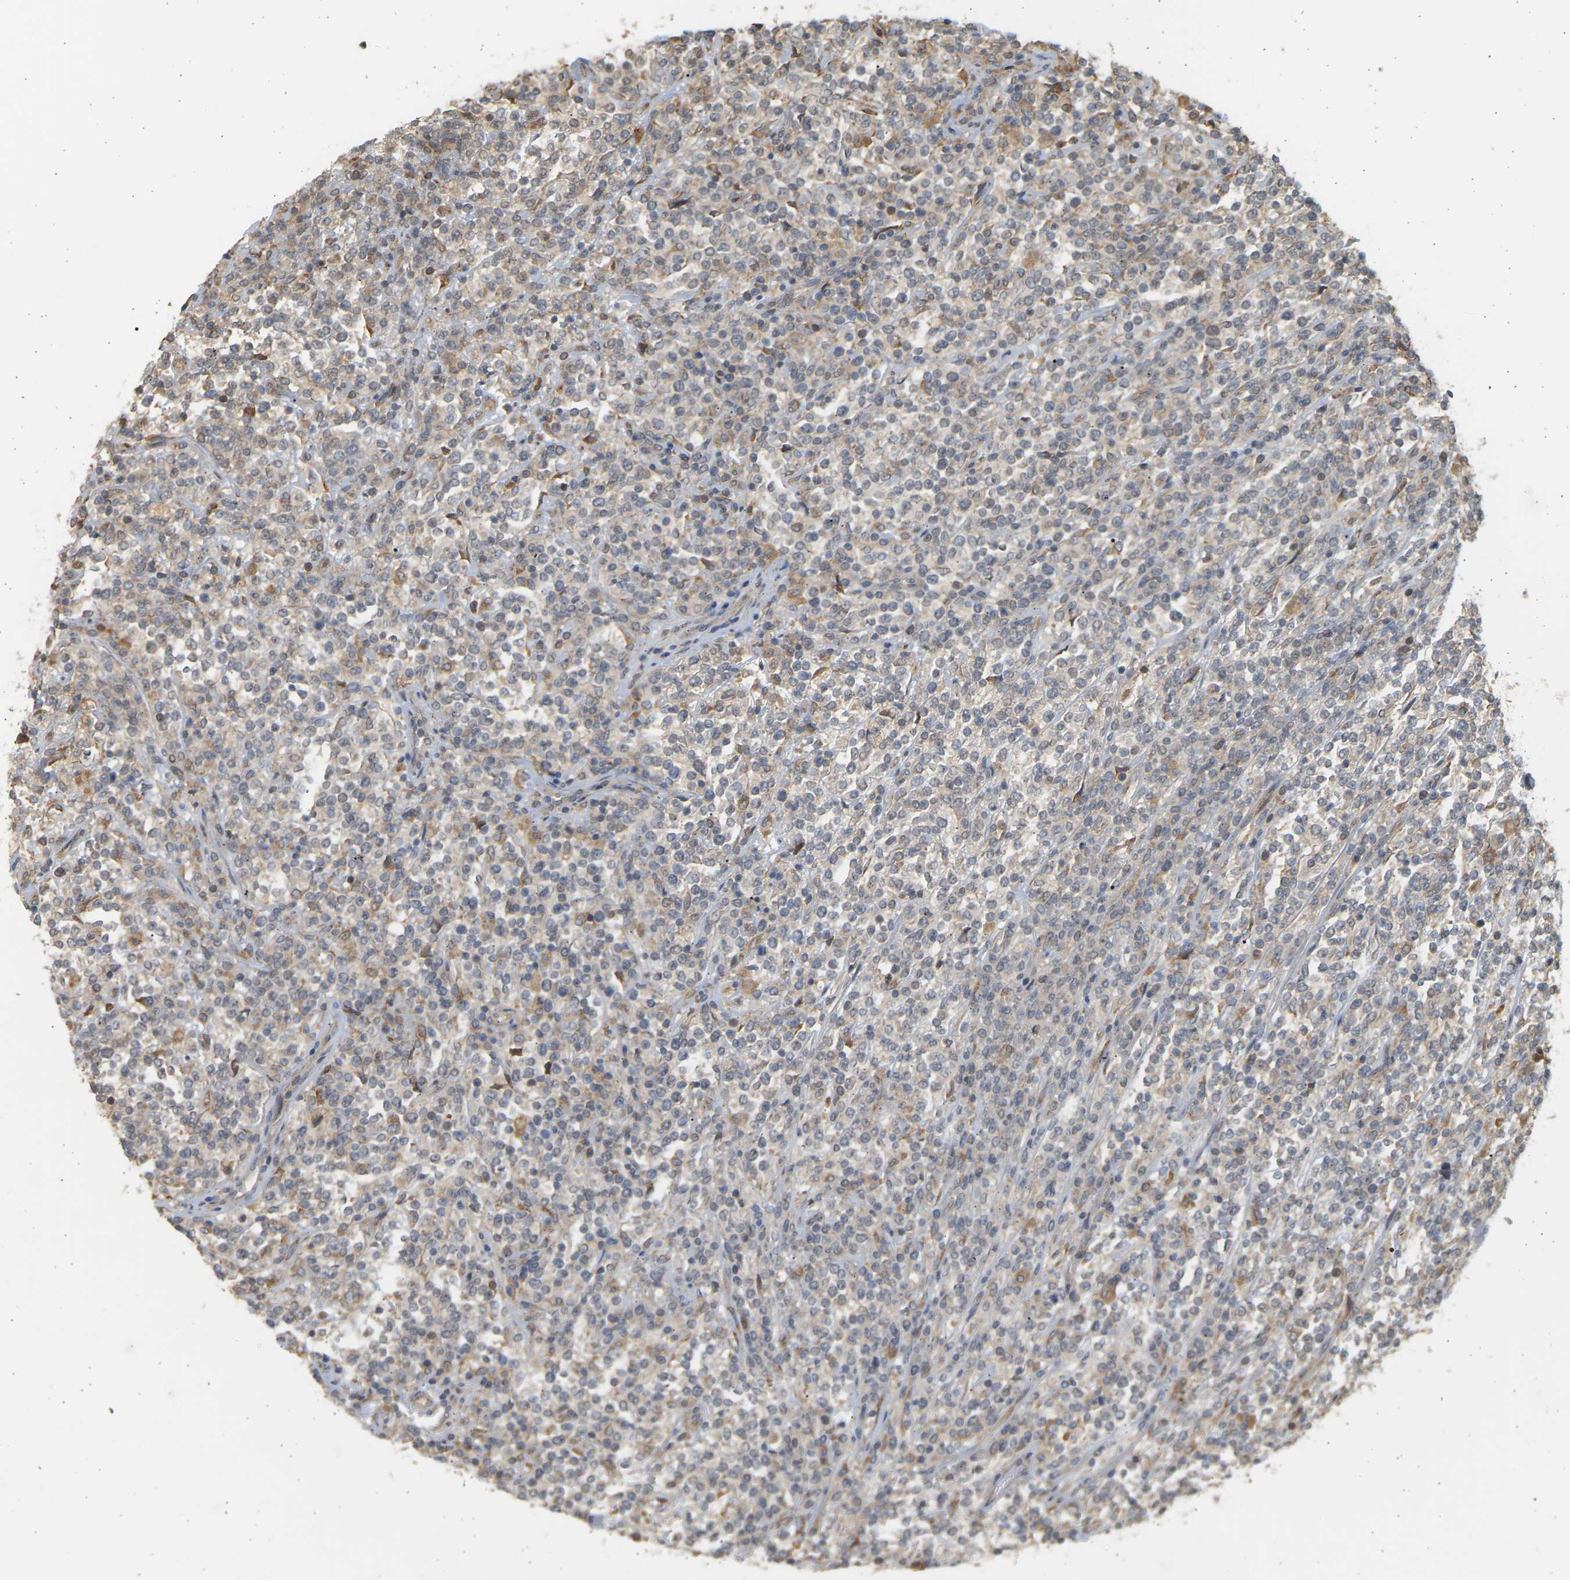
{"staining": {"intensity": "moderate", "quantity": "<25%", "location": "cytoplasmic/membranous"}, "tissue": "lymphoma", "cell_type": "Tumor cells", "image_type": "cancer", "snomed": [{"axis": "morphology", "description": "Malignant lymphoma, non-Hodgkin's type, High grade"}, {"axis": "topography", "description": "Soft tissue"}], "caption": "An IHC histopathology image of tumor tissue is shown. Protein staining in brown highlights moderate cytoplasmic/membranous positivity in lymphoma within tumor cells. (Brightfield microscopy of DAB IHC at high magnification).", "gene": "B4GALT6", "patient": {"sex": "male", "age": 18}}